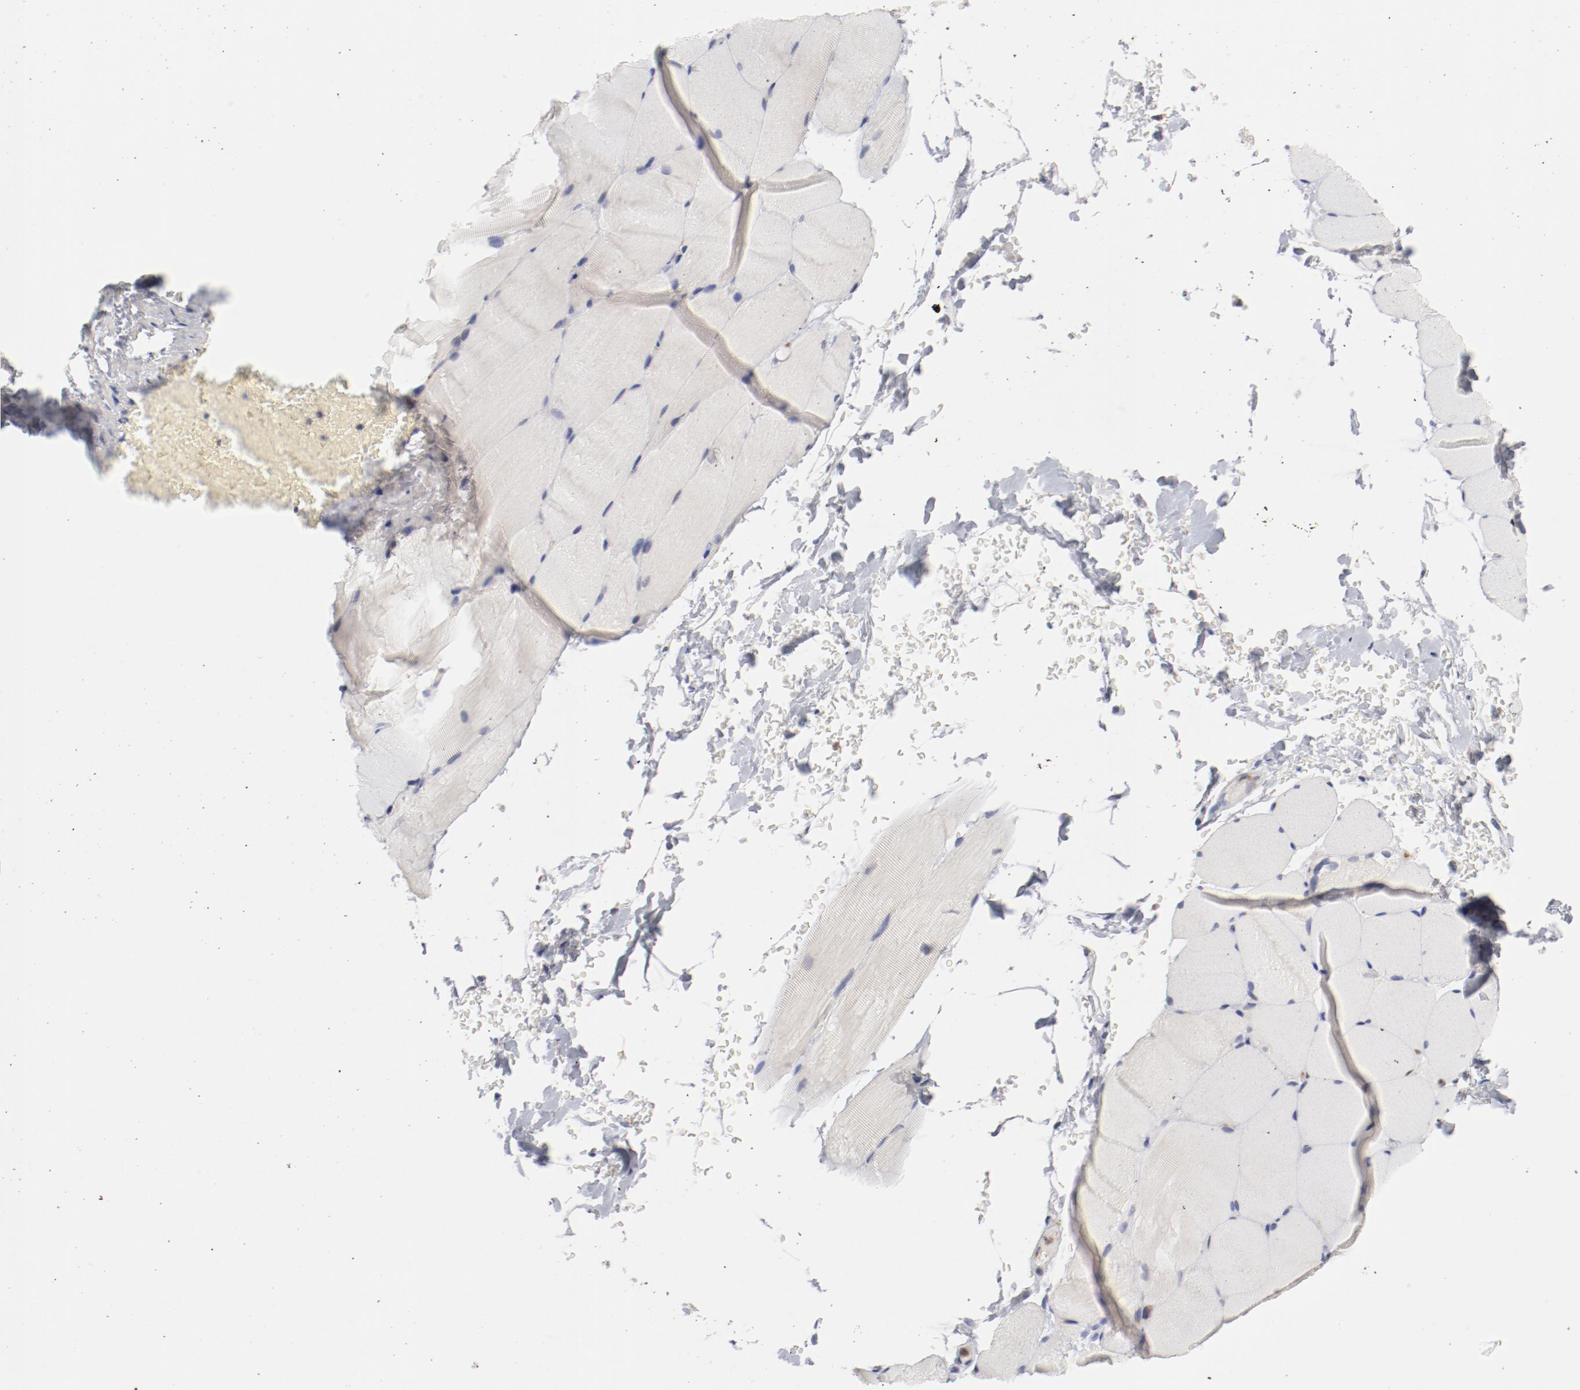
{"staining": {"intensity": "negative", "quantity": "none", "location": "none"}, "tissue": "skeletal muscle", "cell_type": "Myocytes", "image_type": "normal", "snomed": [{"axis": "morphology", "description": "Normal tissue, NOS"}, {"axis": "topography", "description": "Skeletal muscle"}, {"axis": "topography", "description": "Parathyroid gland"}], "caption": "Immunohistochemistry (IHC) photomicrograph of benign skeletal muscle stained for a protein (brown), which reveals no staining in myocytes.", "gene": "CBL", "patient": {"sex": "female", "age": 37}}